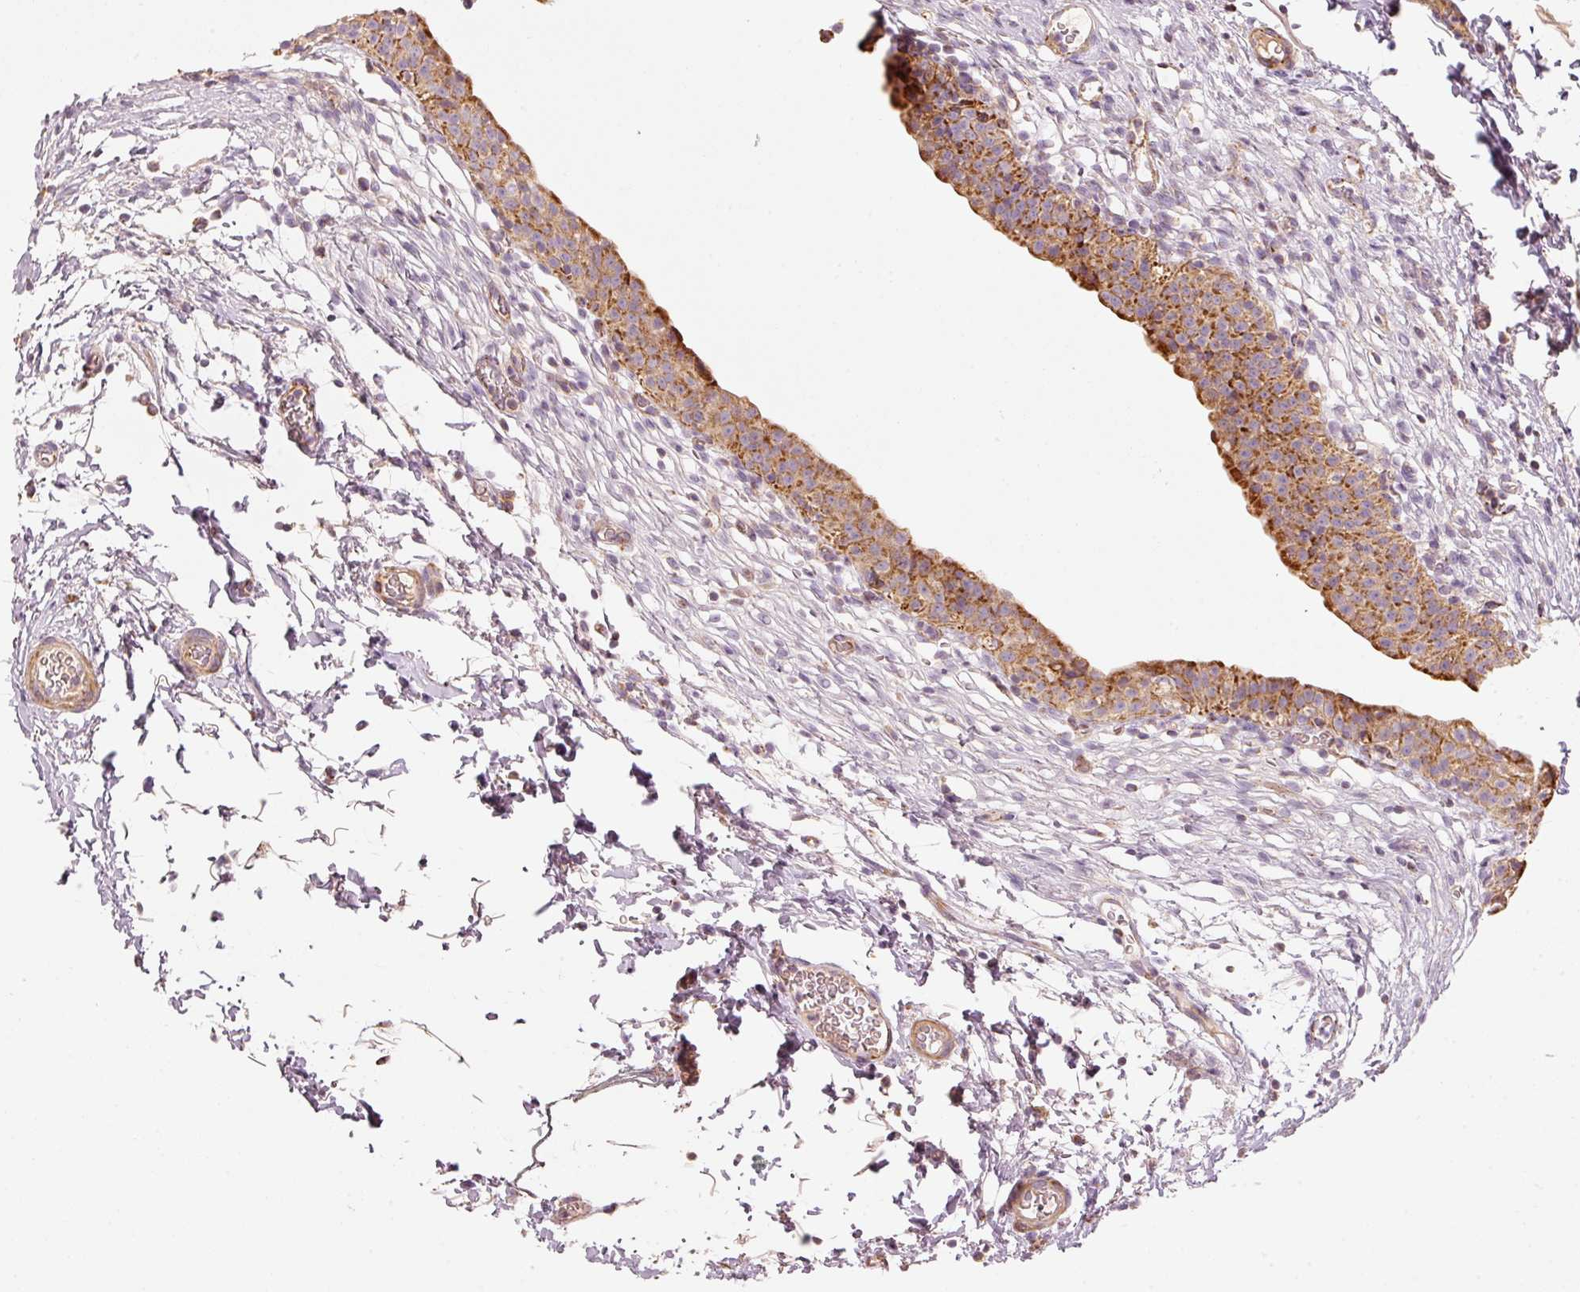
{"staining": {"intensity": "moderate", "quantity": ">75%", "location": "cytoplasmic/membranous"}, "tissue": "urinary bladder", "cell_type": "Urothelial cells", "image_type": "normal", "snomed": [{"axis": "morphology", "description": "Normal tissue, NOS"}, {"axis": "topography", "description": "Urinary bladder"}, {"axis": "topography", "description": "Peripheral nerve tissue"}], "caption": "IHC staining of benign urinary bladder, which displays medium levels of moderate cytoplasmic/membranous positivity in approximately >75% of urothelial cells indicating moderate cytoplasmic/membranous protein positivity. The staining was performed using DAB (brown) for protein detection and nuclei were counterstained in hematoxylin (blue).", "gene": "C17orf98", "patient": {"sex": "male", "age": 55}}